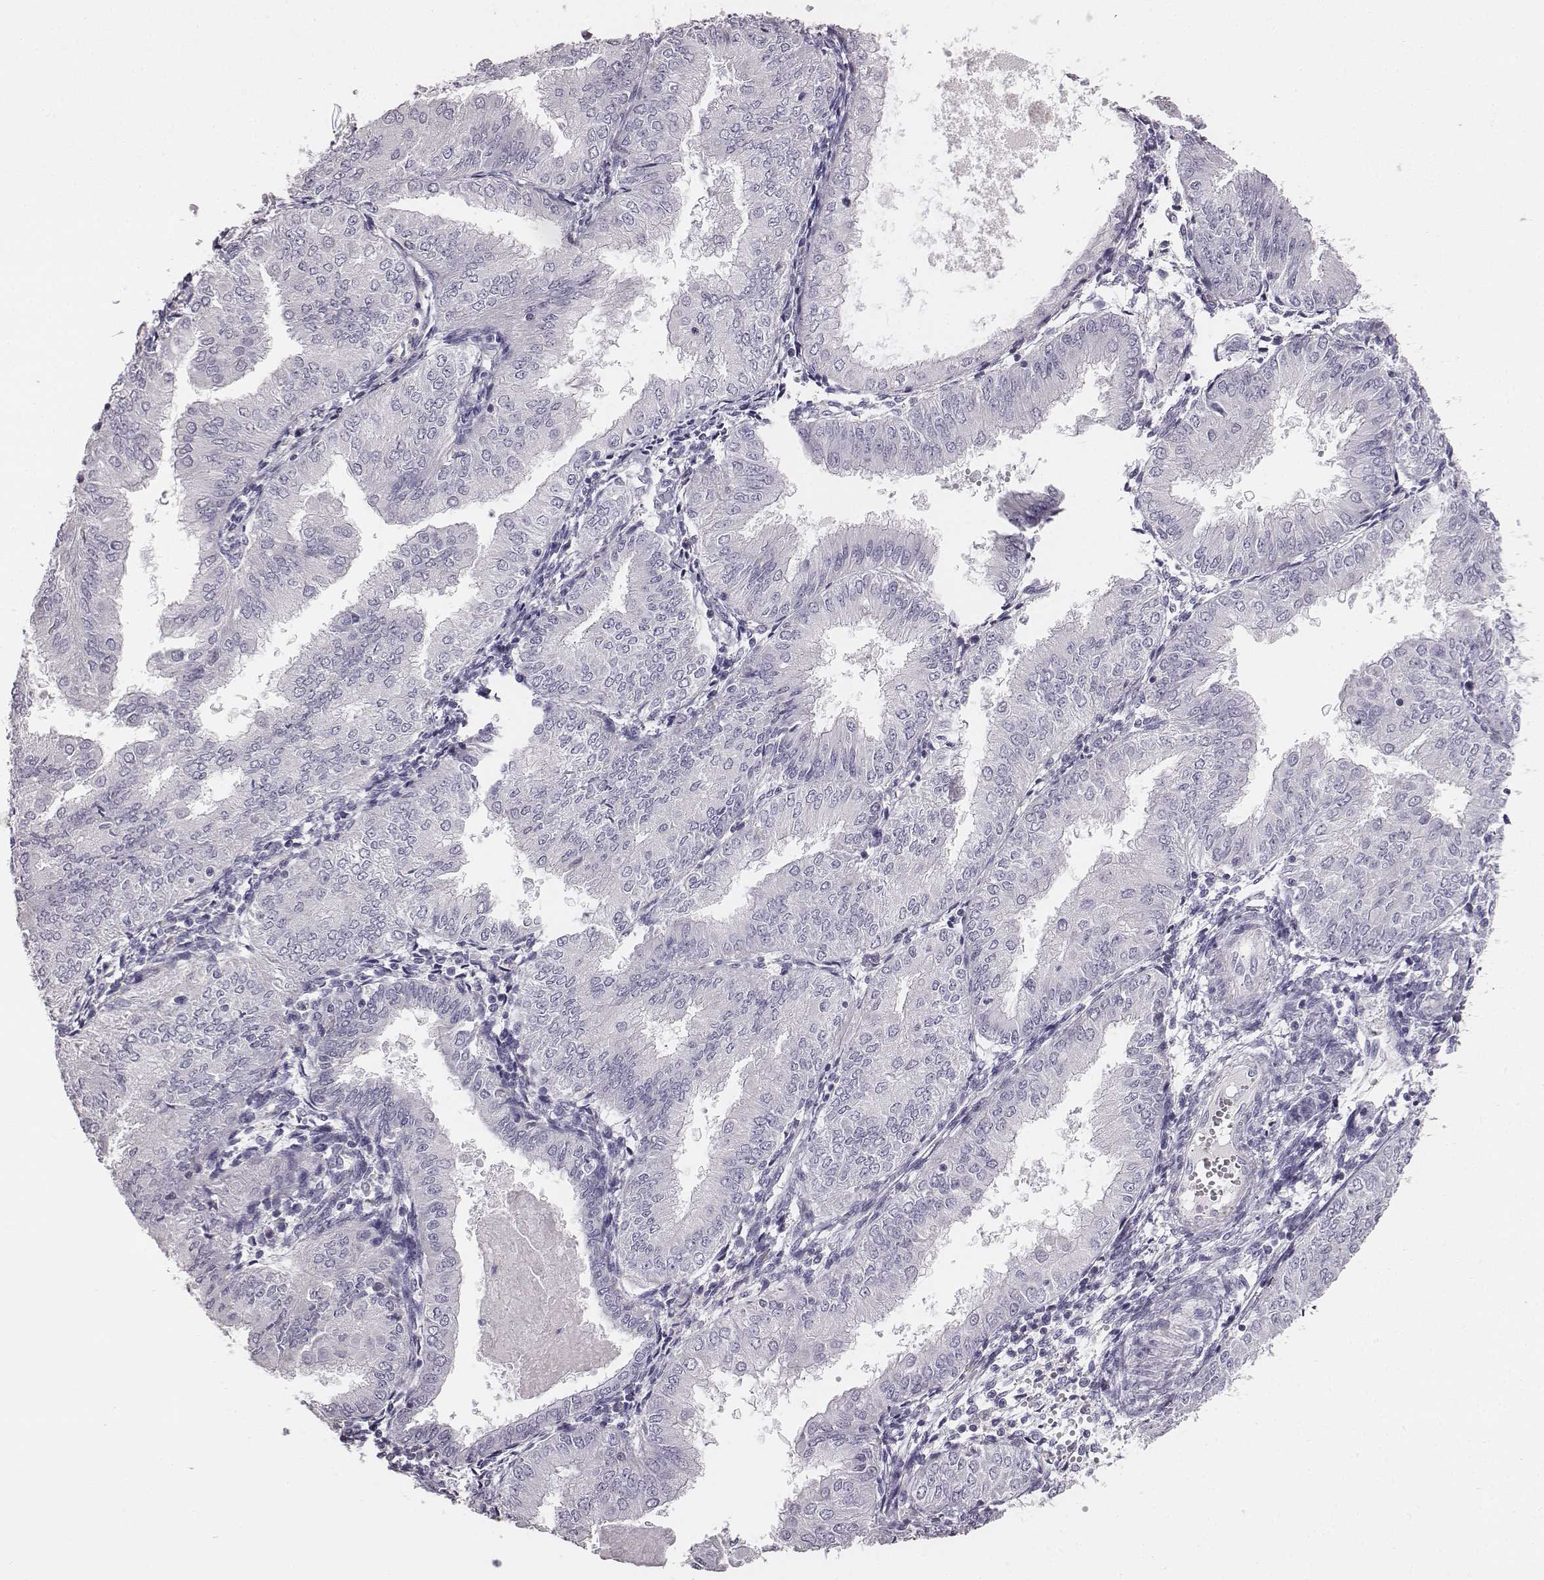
{"staining": {"intensity": "negative", "quantity": "none", "location": "none"}, "tissue": "endometrial cancer", "cell_type": "Tumor cells", "image_type": "cancer", "snomed": [{"axis": "morphology", "description": "Adenocarcinoma, NOS"}, {"axis": "topography", "description": "Endometrium"}], "caption": "Tumor cells are negative for brown protein staining in endometrial adenocarcinoma.", "gene": "ADAM7", "patient": {"sex": "female", "age": 53}}